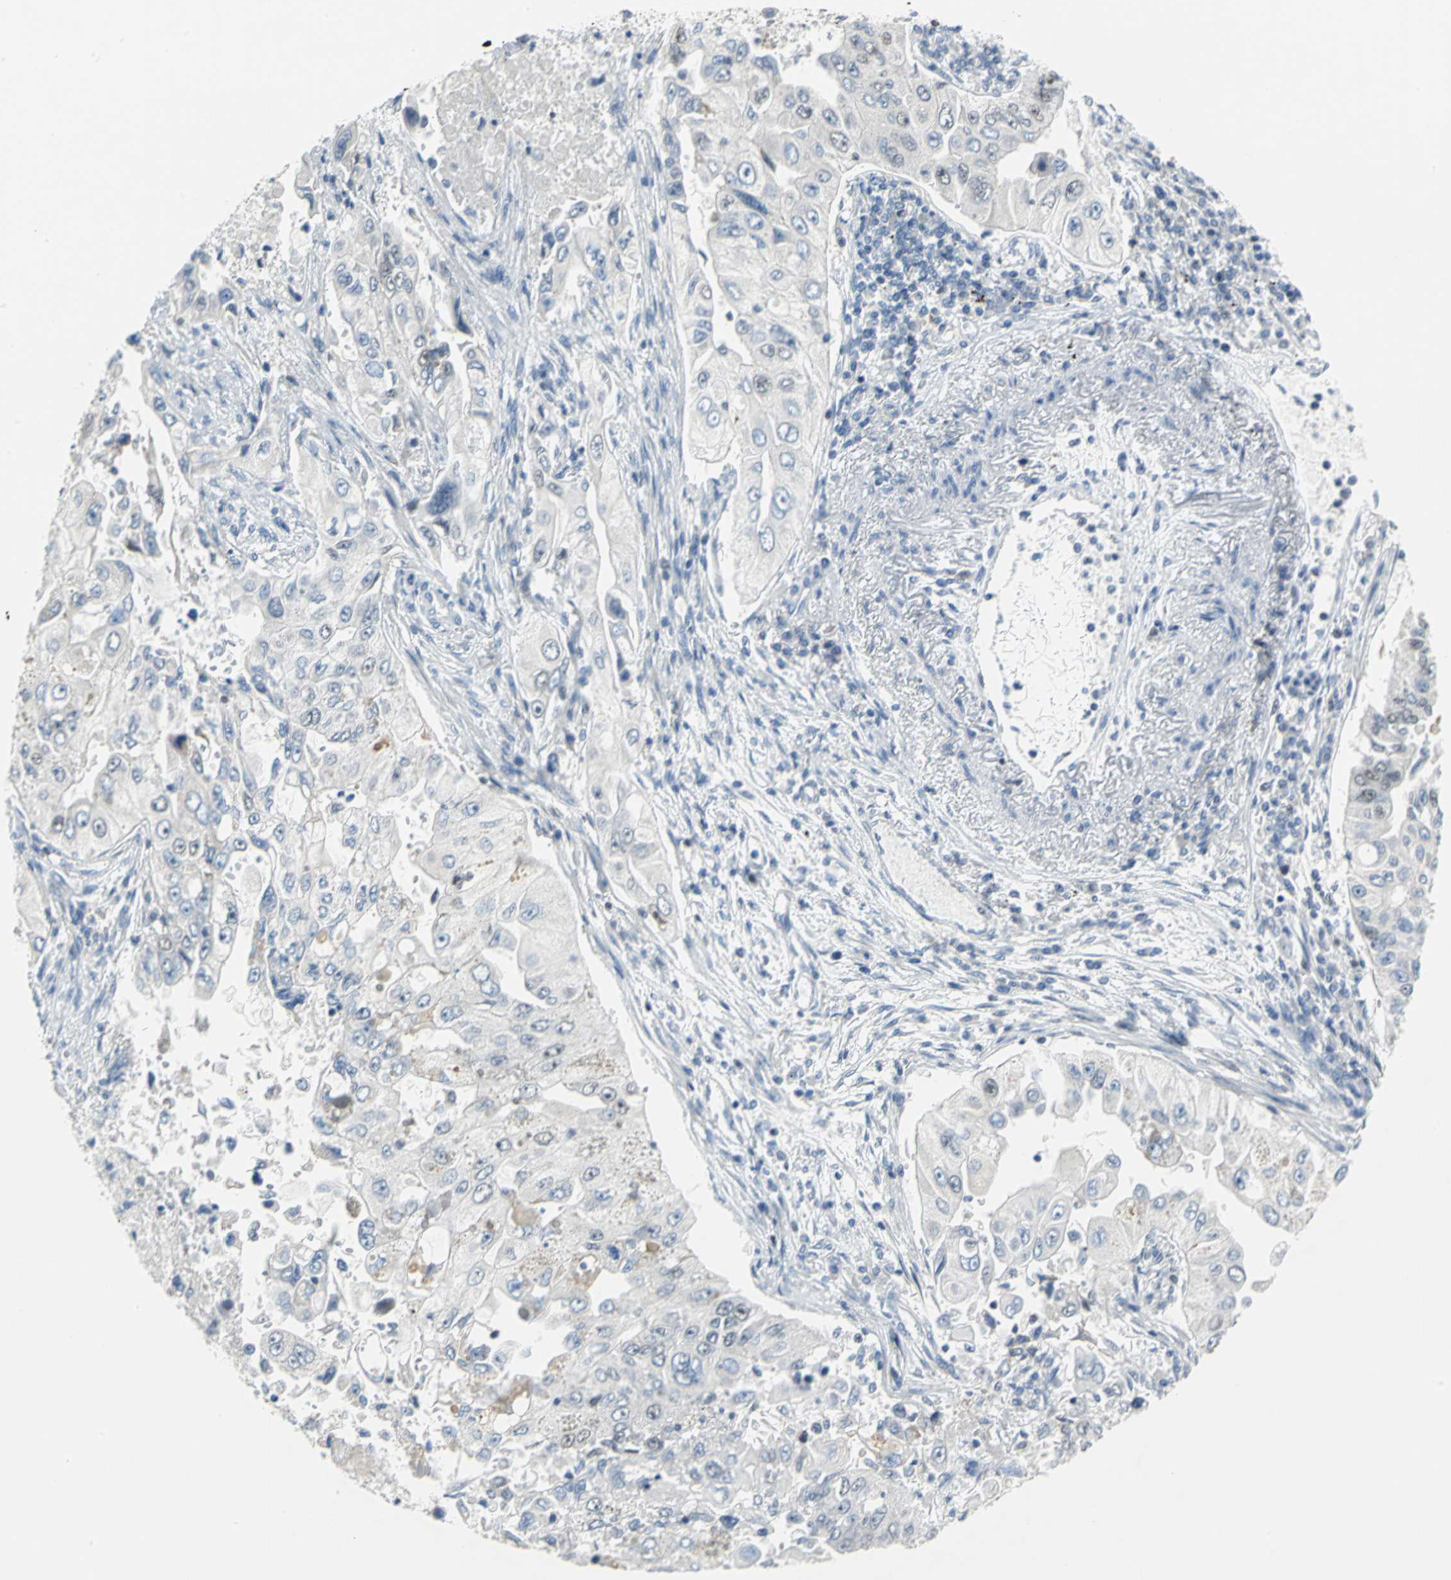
{"staining": {"intensity": "weak", "quantity": "<25%", "location": "cytoplasmic/membranous,nuclear"}, "tissue": "lung cancer", "cell_type": "Tumor cells", "image_type": "cancer", "snomed": [{"axis": "morphology", "description": "Adenocarcinoma, NOS"}, {"axis": "topography", "description": "Lung"}], "caption": "Immunohistochemistry (IHC) of human lung adenocarcinoma demonstrates no expression in tumor cells. (Stains: DAB (3,3'-diaminobenzidine) immunohistochemistry with hematoxylin counter stain, Microscopy: brightfield microscopy at high magnification).", "gene": "MCM4", "patient": {"sex": "male", "age": 84}}